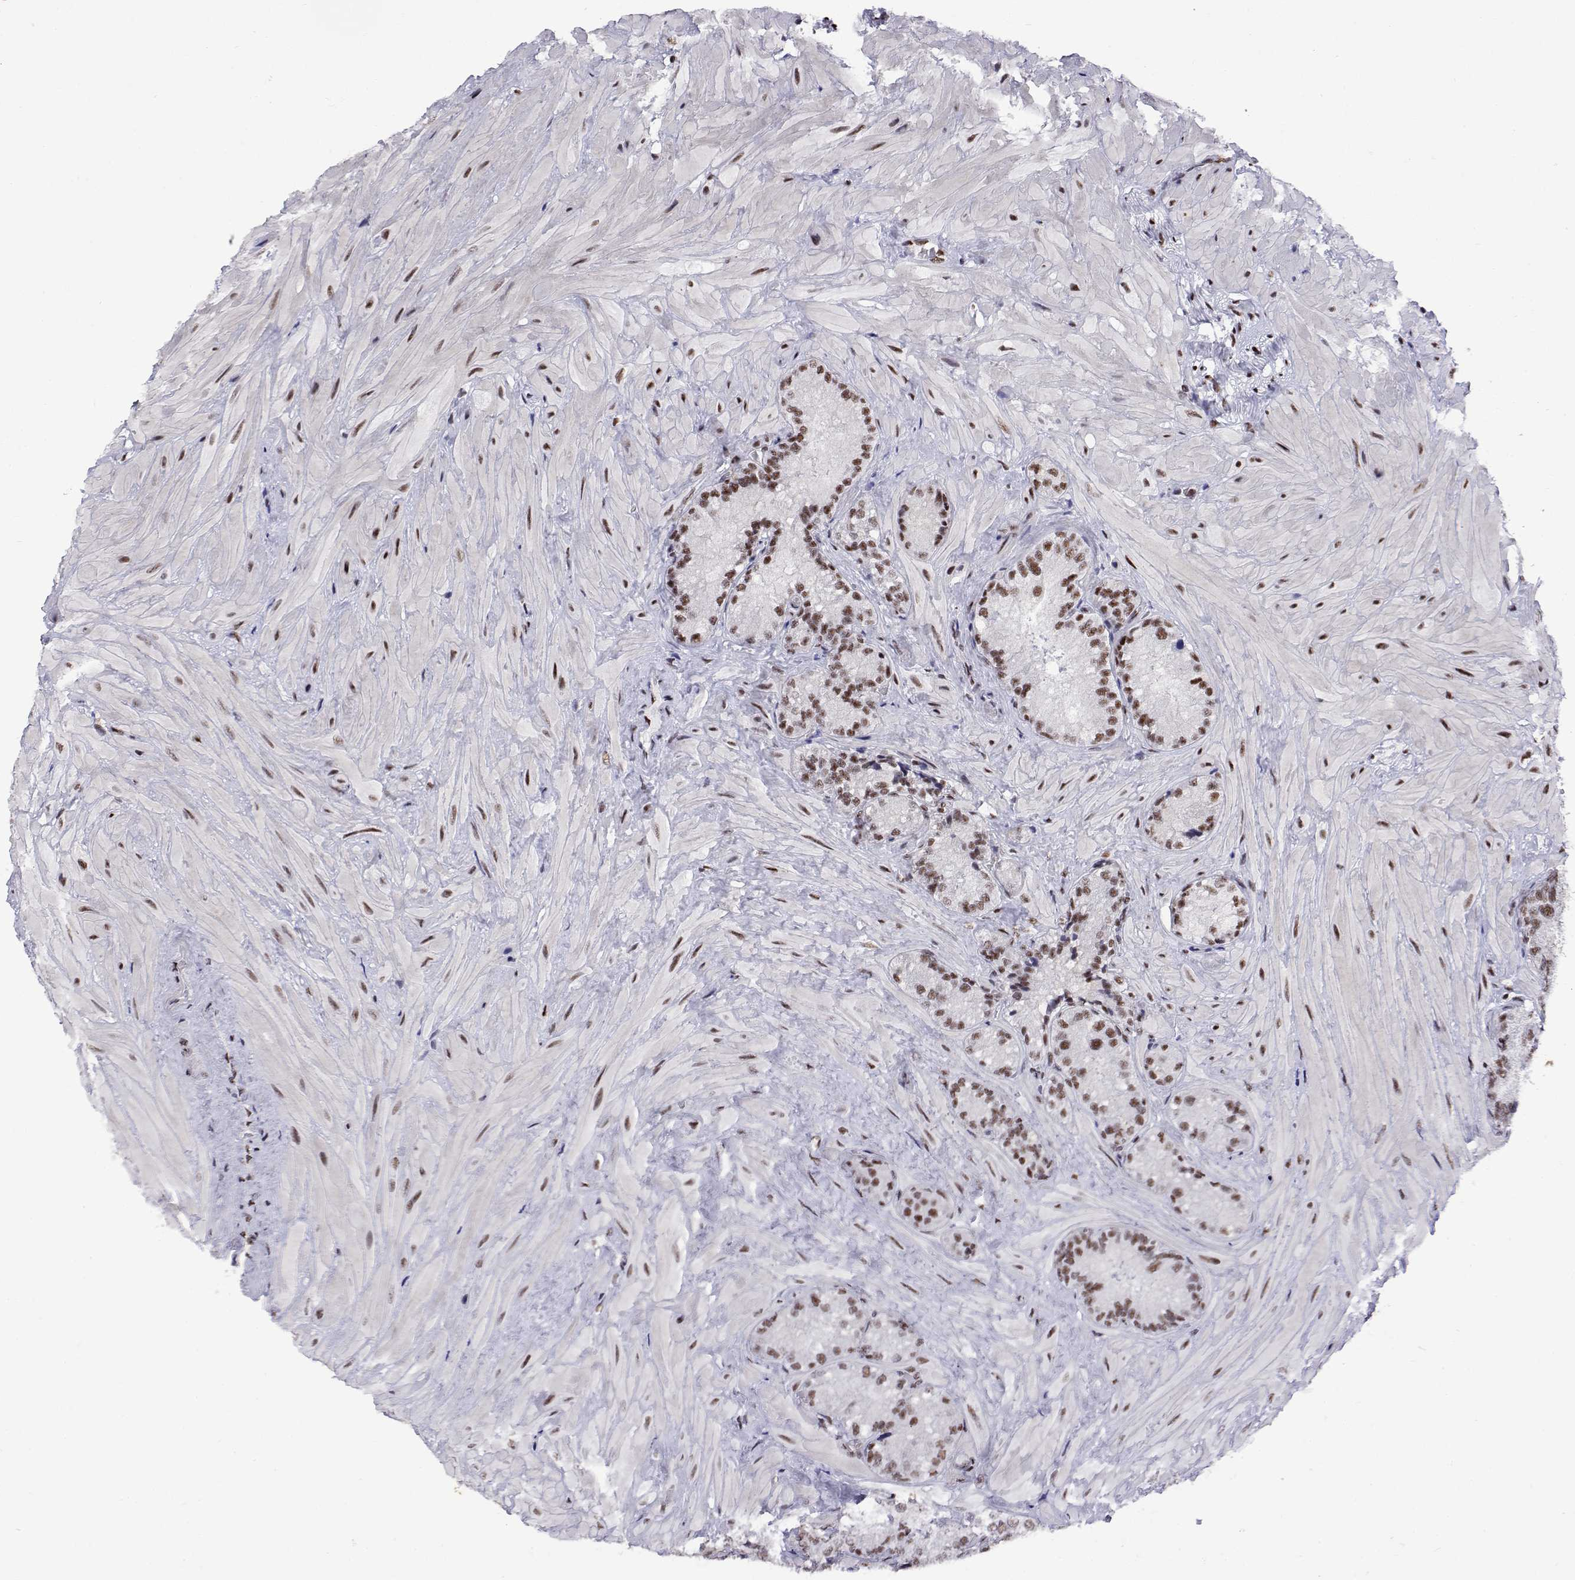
{"staining": {"intensity": "strong", "quantity": ">75%", "location": "nuclear"}, "tissue": "seminal vesicle", "cell_type": "Glandular cells", "image_type": "normal", "snomed": [{"axis": "morphology", "description": "Normal tissue, NOS"}, {"axis": "topography", "description": "Seminal veicle"}], "caption": "High-power microscopy captured an immunohistochemistry image of normal seminal vesicle, revealing strong nuclear positivity in about >75% of glandular cells.", "gene": "POLDIP3", "patient": {"sex": "male", "age": 57}}